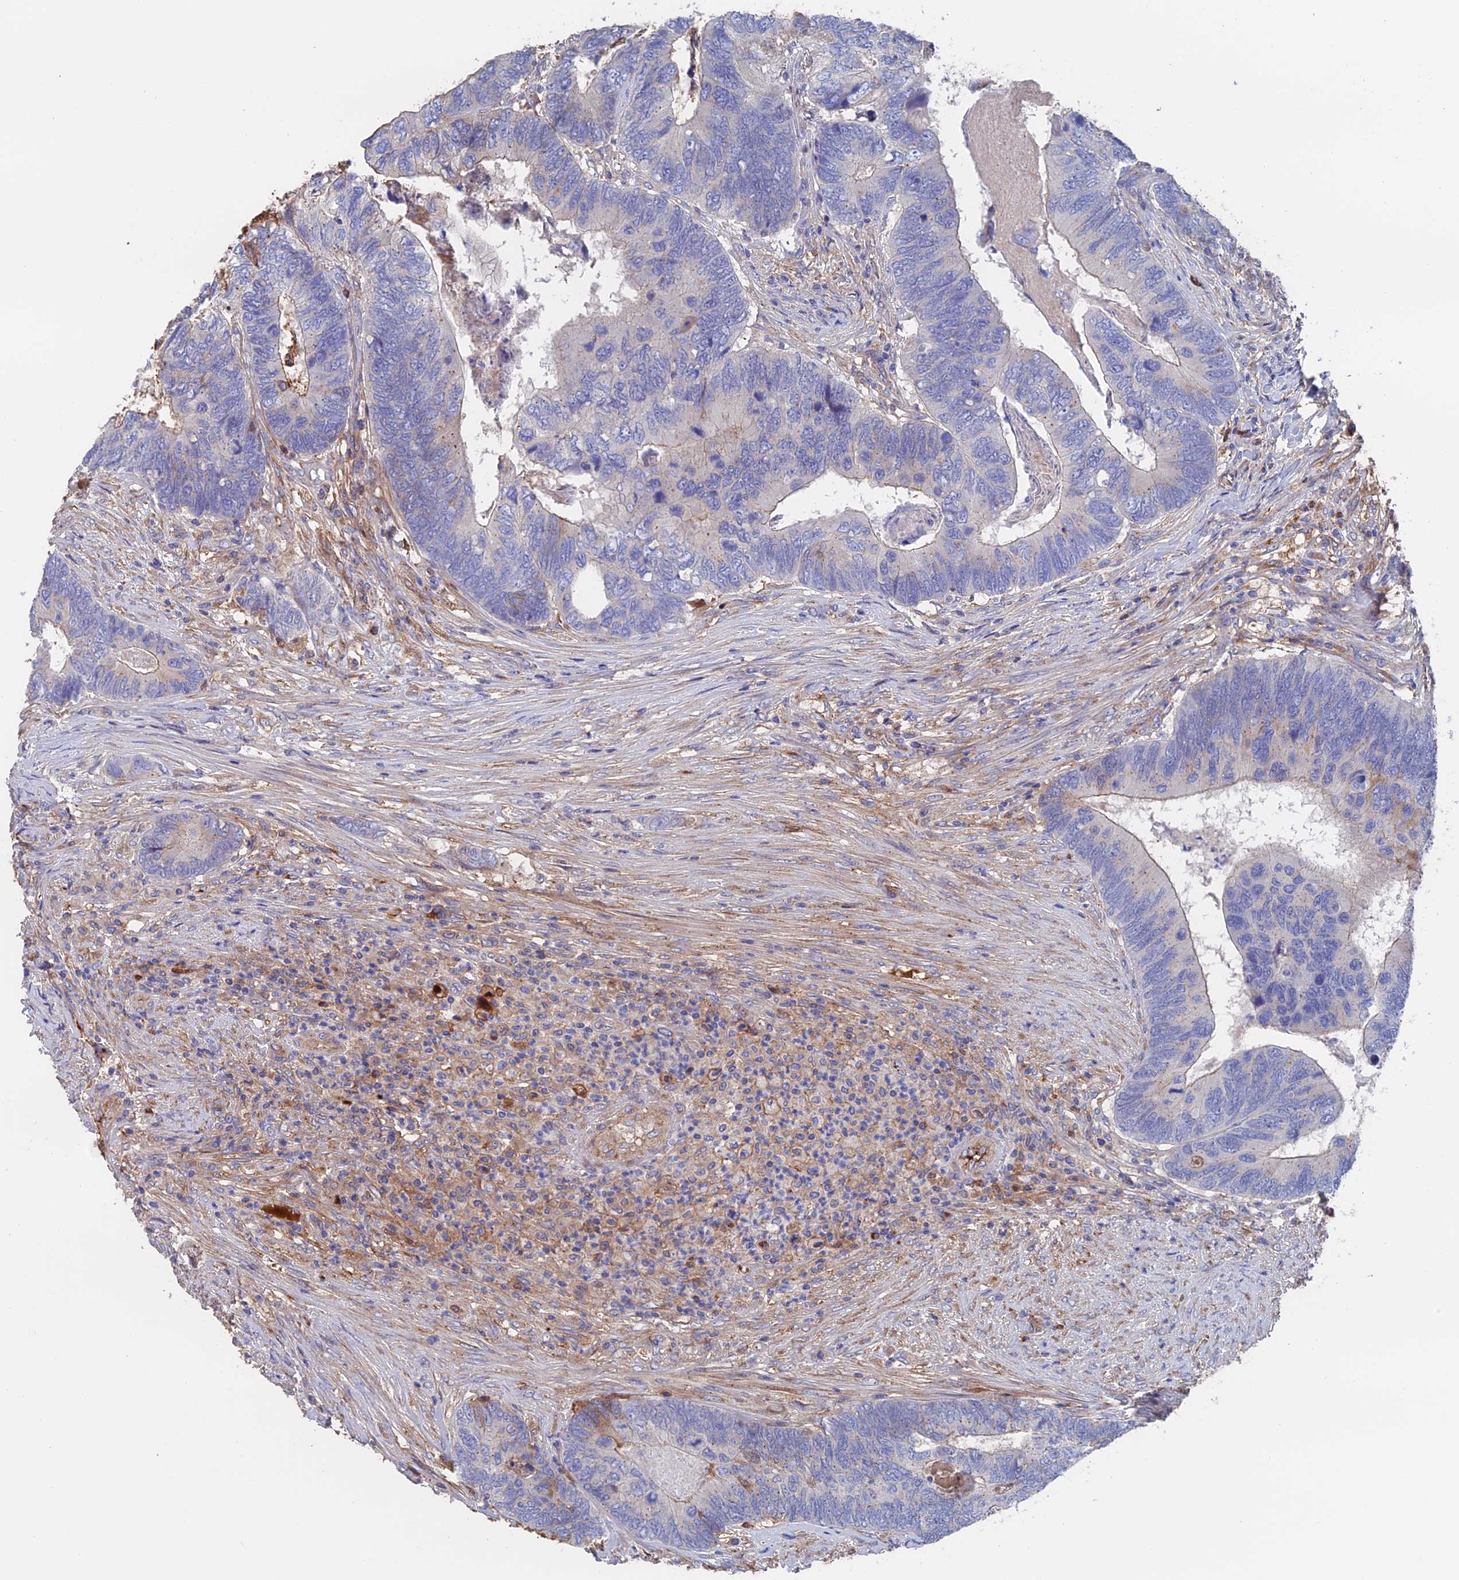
{"staining": {"intensity": "moderate", "quantity": "<25%", "location": "cytoplasmic/membranous"}, "tissue": "colorectal cancer", "cell_type": "Tumor cells", "image_type": "cancer", "snomed": [{"axis": "morphology", "description": "Adenocarcinoma, NOS"}, {"axis": "topography", "description": "Colon"}], "caption": "Immunohistochemistry (IHC) of human colorectal cancer displays low levels of moderate cytoplasmic/membranous positivity in approximately <25% of tumor cells.", "gene": "HPF1", "patient": {"sex": "female", "age": 67}}